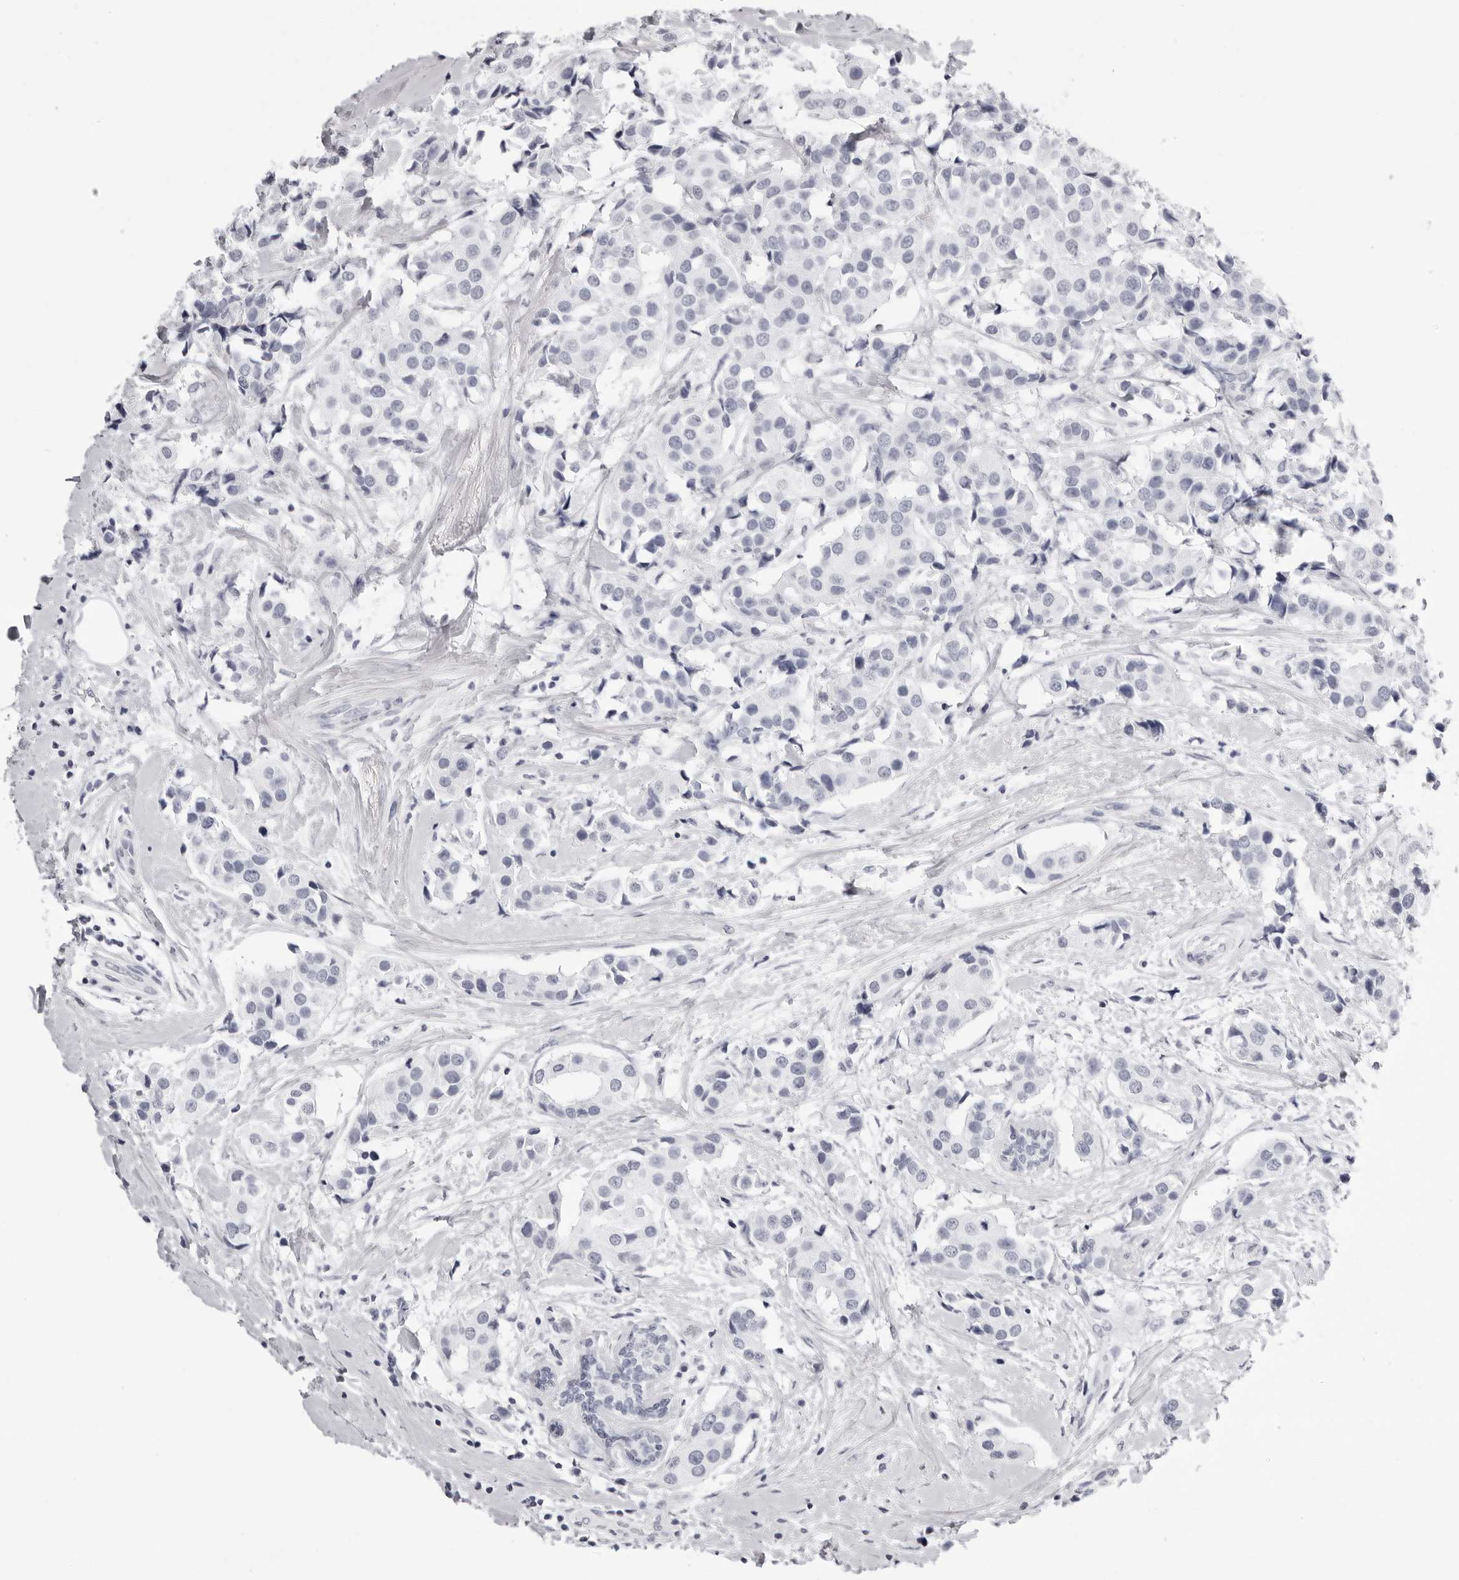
{"staining": {"intensity": "negative", "quantity": "none", "location": "none"}, "tissue": "breast cancer", "cell_type": "Tumor cells", "image_type": "cancer", "snomed": [{"axis": "morphology", "description": "Normal tissue, NOS"}, {"axis": "morphology", "description": "Duct carcinoma"}, {"axis": "topography", "description": "Breast"}], "caption": "Tumor cells are negative for protein expression in human breast cancer (infiltrating ductal carcinoma).", "gene": "RHO", "patient": {"sex": "female", "age": 39}}